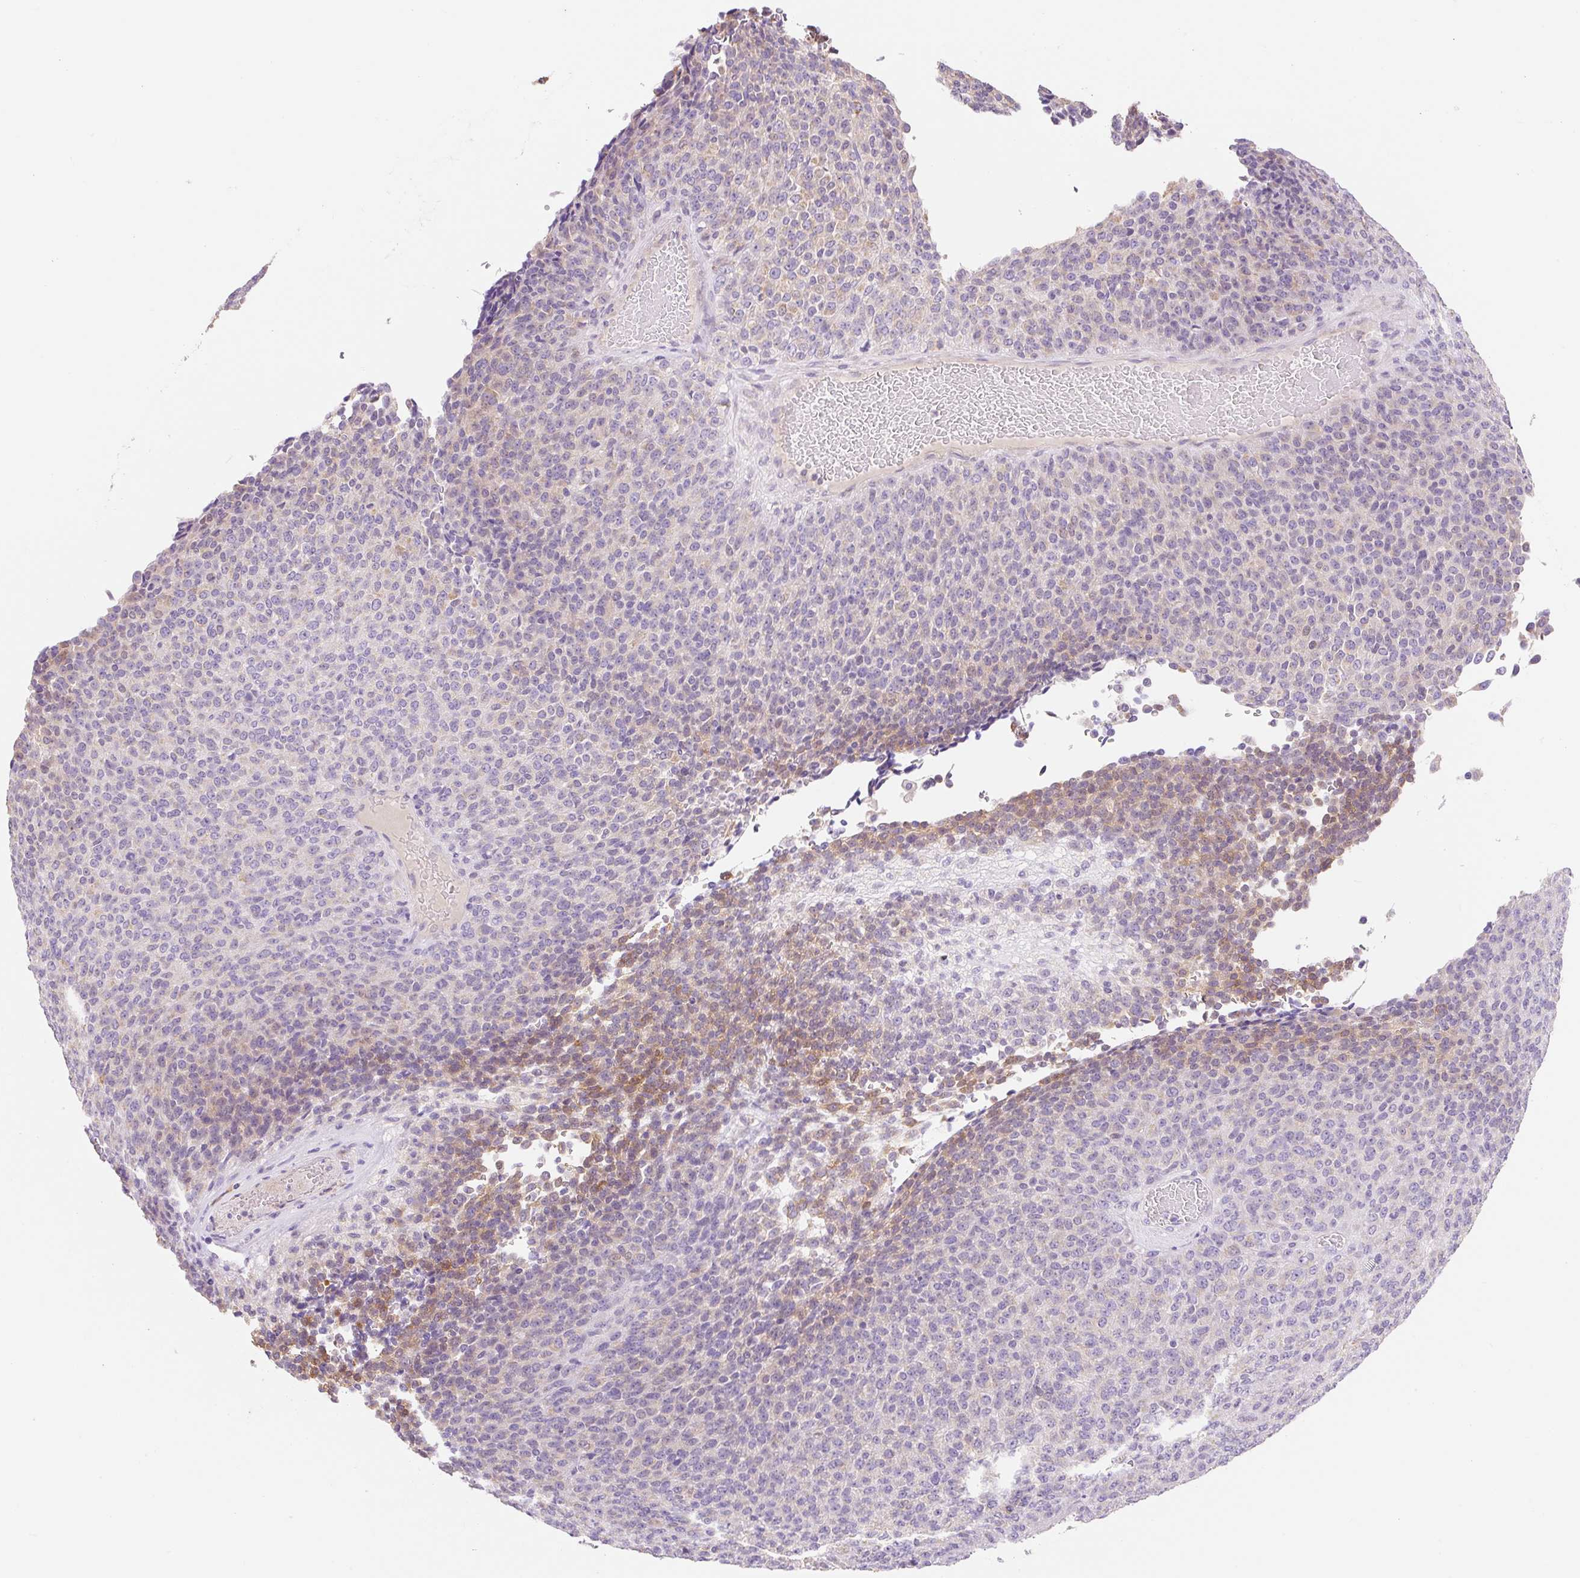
{"staining": {"intensity": "weak", "quantity": "<25%", "location": "cytoplasmic/membranous"}, "tissue": "melanoma", "cell_type": "Tumor cells", "image_type": "cancer", "snomed": [{"axis": "morphology", "description": "Malignant melanoma, Metastatic site"}, {"axis": "topography", "description": "Brain"}], "caption": "Tumor cells are negative for brown protein staining in melanoma.", "gene": "DHX35", "patient": {"sex": "female", "age": 56}}